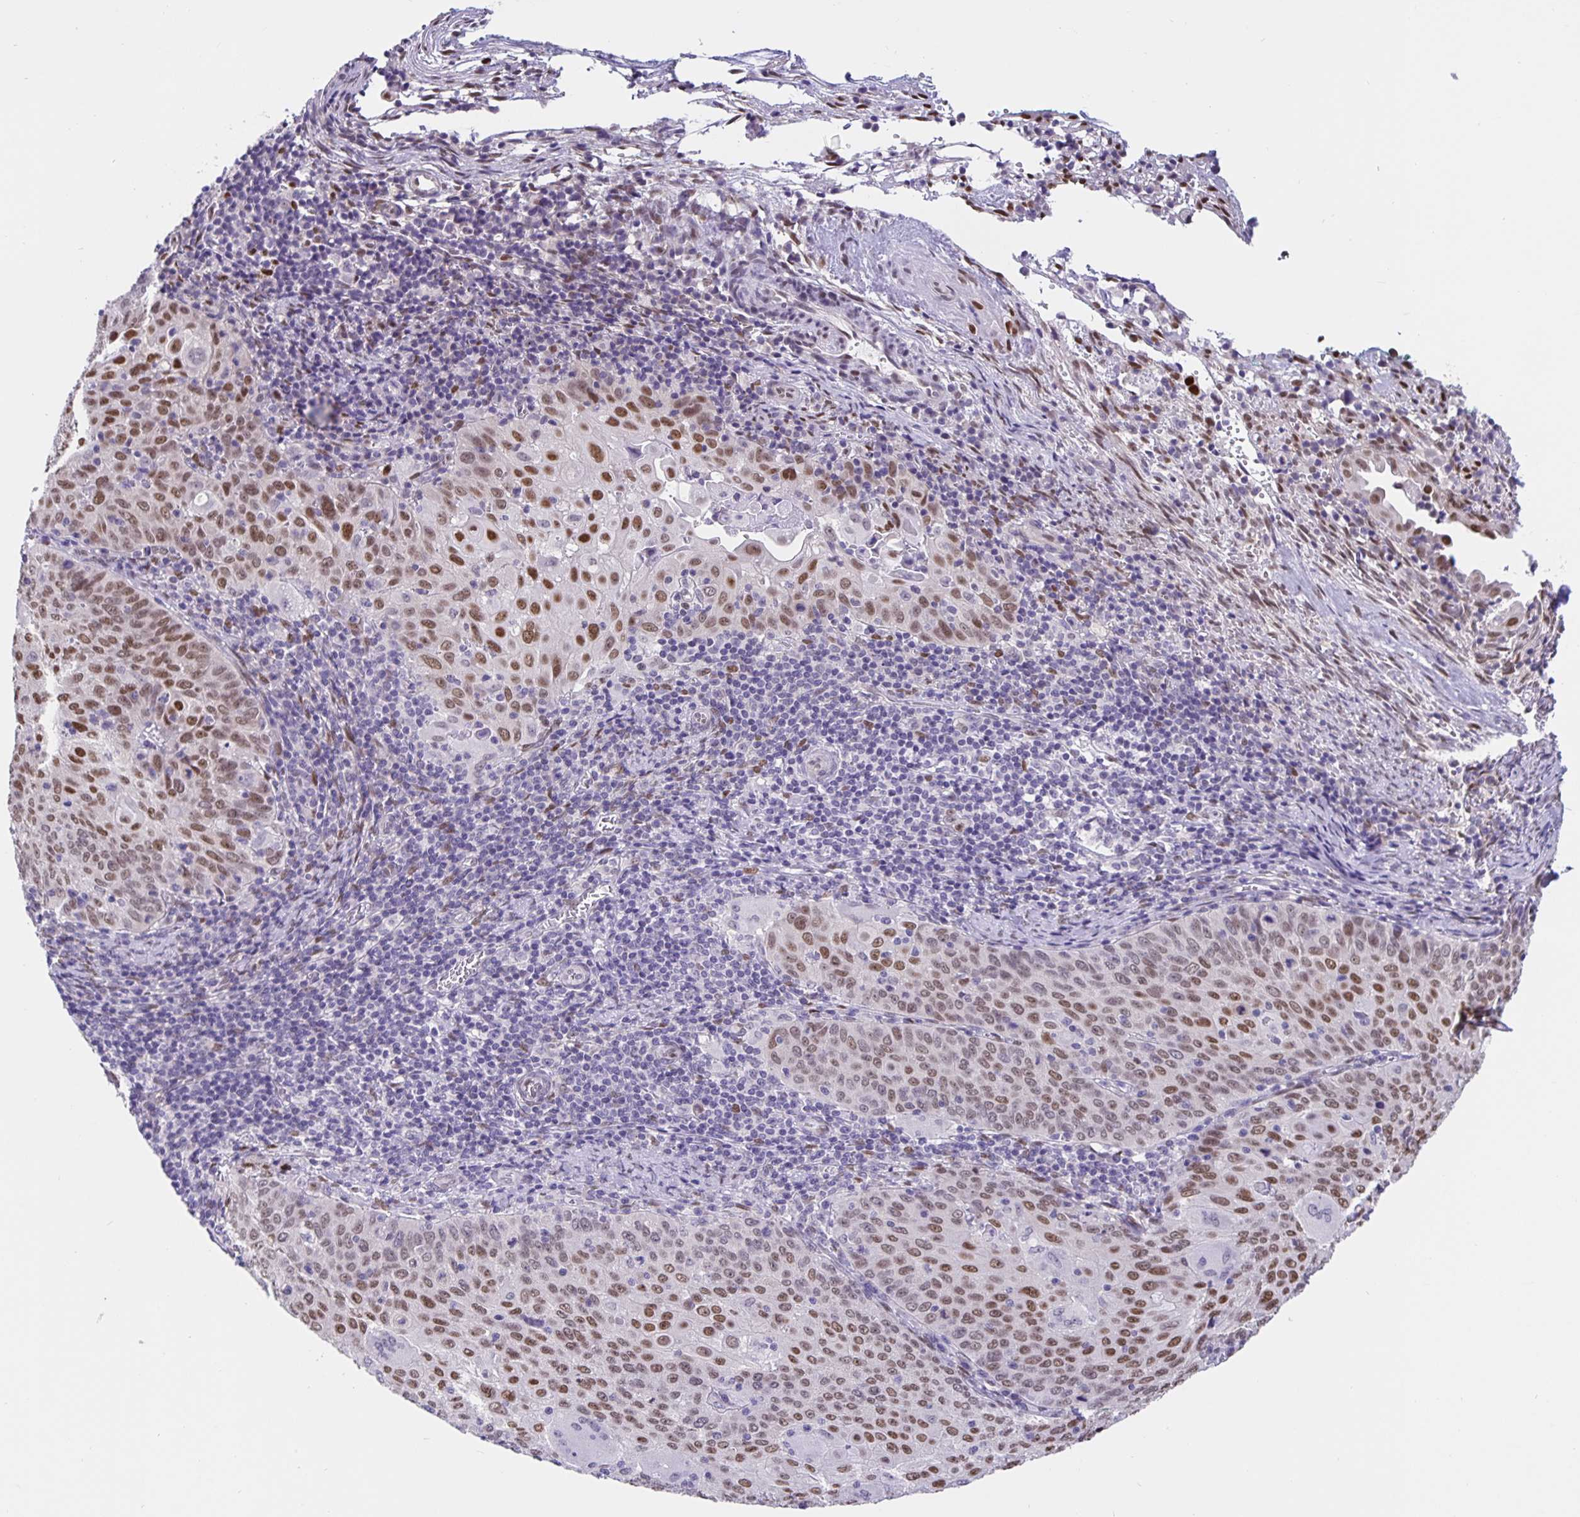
{"staining": {"intensity": "moderate", "quantity": ">75%", "location": "nuclear"}, "tissue": "cervical cancer", "cell_type": "Tumor cells", "image_type": "cancer", "snomed": [{"axis": "morphology", "description": "Squamous cell carcinoma, NOS"}, {"axis": "topography", "description": "Cervix"}], "caption": "IHC image of neoplastic tissue: human cervical squamous cell carcinoma stained using immunohistochemistry exhibits medium levels of moderate protein expression localized specifically in the nuclear of tumor cells, appearing as a nuclear brown color.", "gene": "FOSL2", "patient": {"sex": "female", "age": 65}}